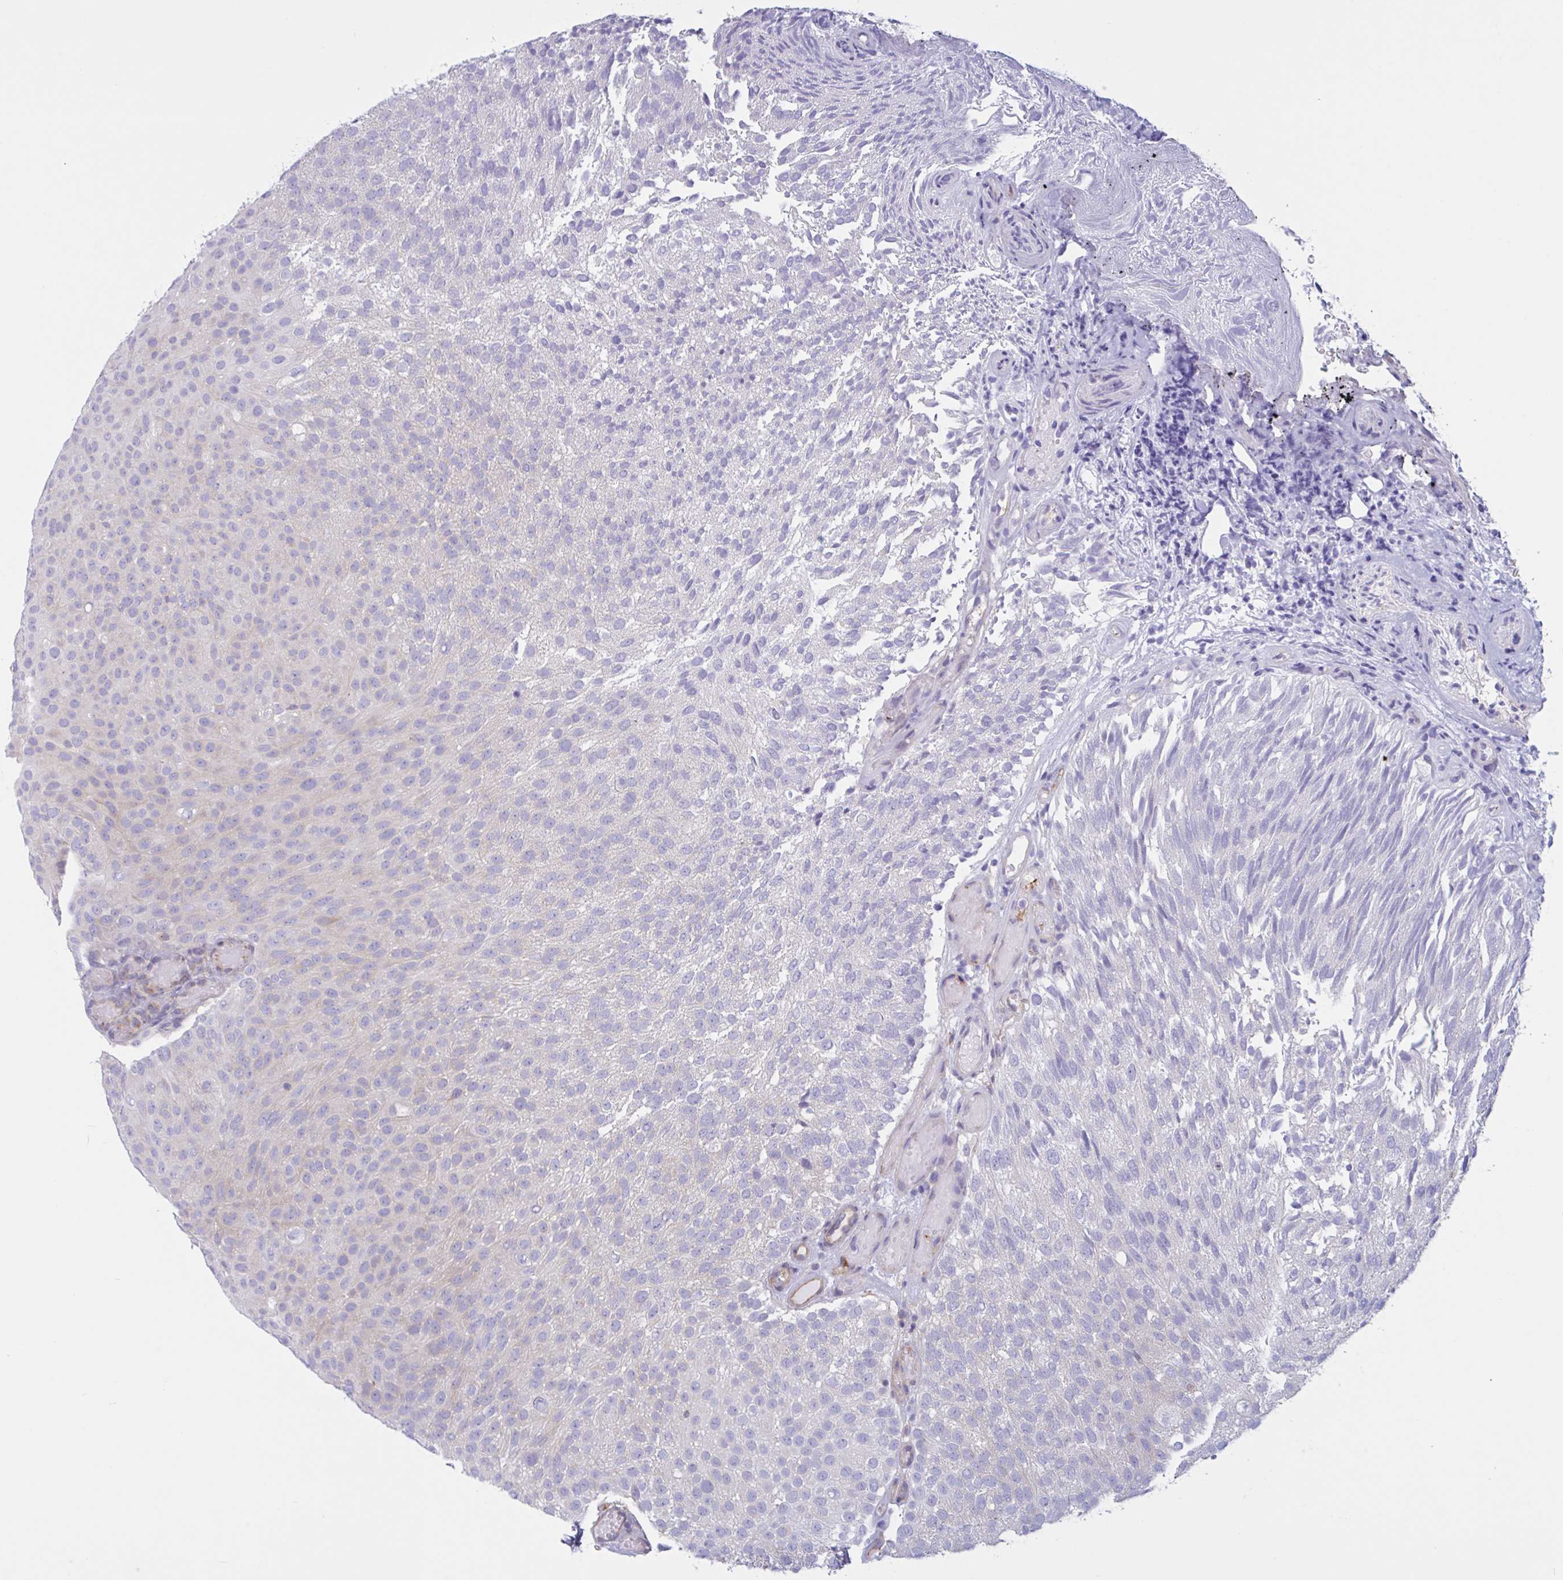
{"staining": {"intensity": "negative", "quantity": "none", "location": "none"}, "tissue": "urothelial cancer", "cell_type": "Tumor cells", "image_type": "cancer", "snomed": [{"axis": "morphology", "description": "Urothelial carcinoma, Low grade"}, {"axis": "topography", "description": "Urinary bladder"}], "caption": "Urothelial cancer was stained to show a protein in brown. There is no significant staining in tumor cells.", "gene": "RPL22L1", "patient": {"sex": "male", "age": 78}}